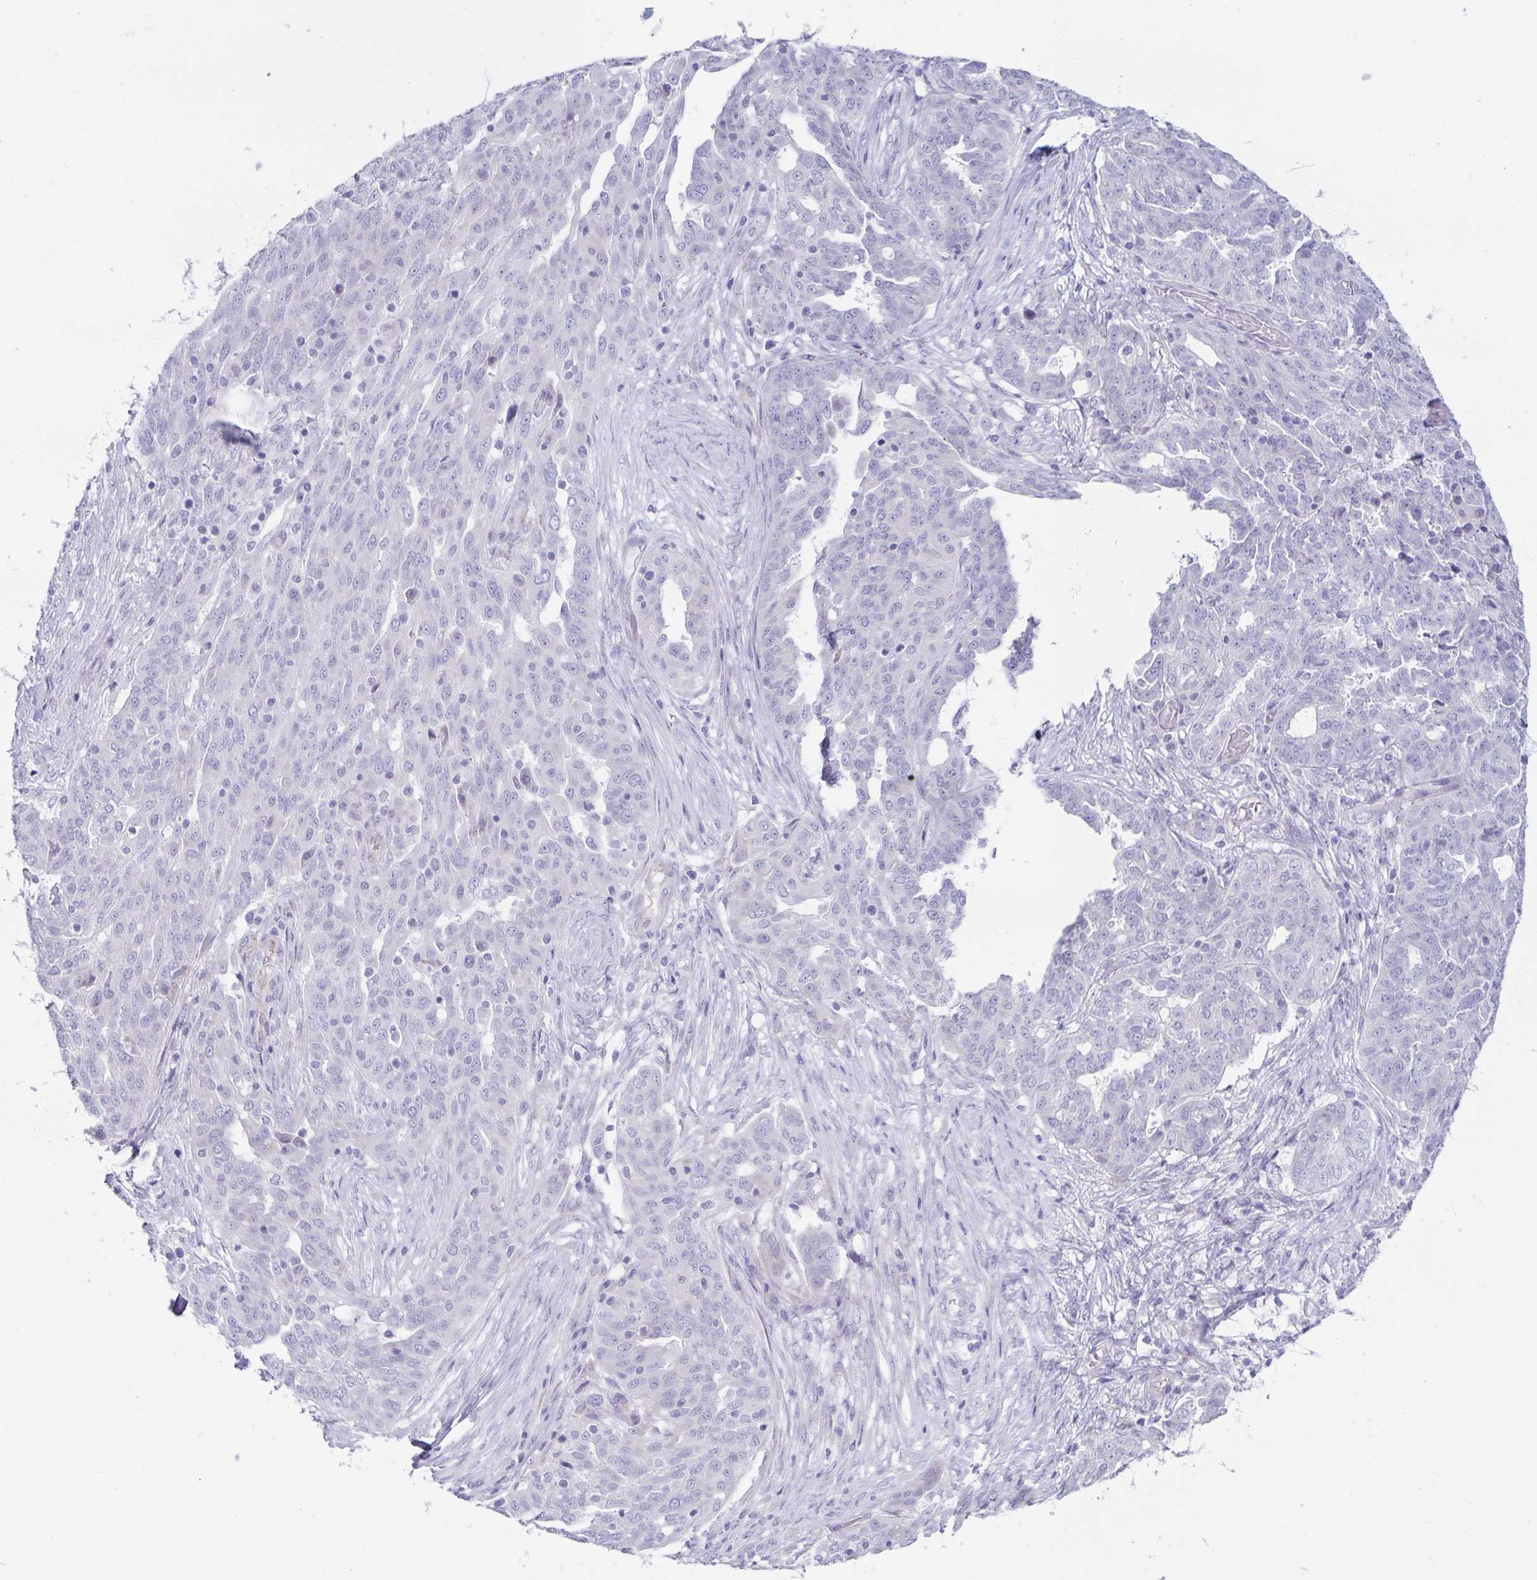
{"staining": {"intensity": "negative", "quantity": "none", "location": "none"}, "tissue": "ovarian cancer", "cell_type": "Tumor cells", "image_type": "cancer", "snomed": [{"axis": "morphology", "description": "Cystadenocarcinoma, serous, NOS"}, {"axis": "topography", "description": "Ovary"}], "caption": "Tumor cells show no significant protein expression in ovarian cancer.", "gene": "AQP4", "patient": {"sex": "female", "age": 67}}